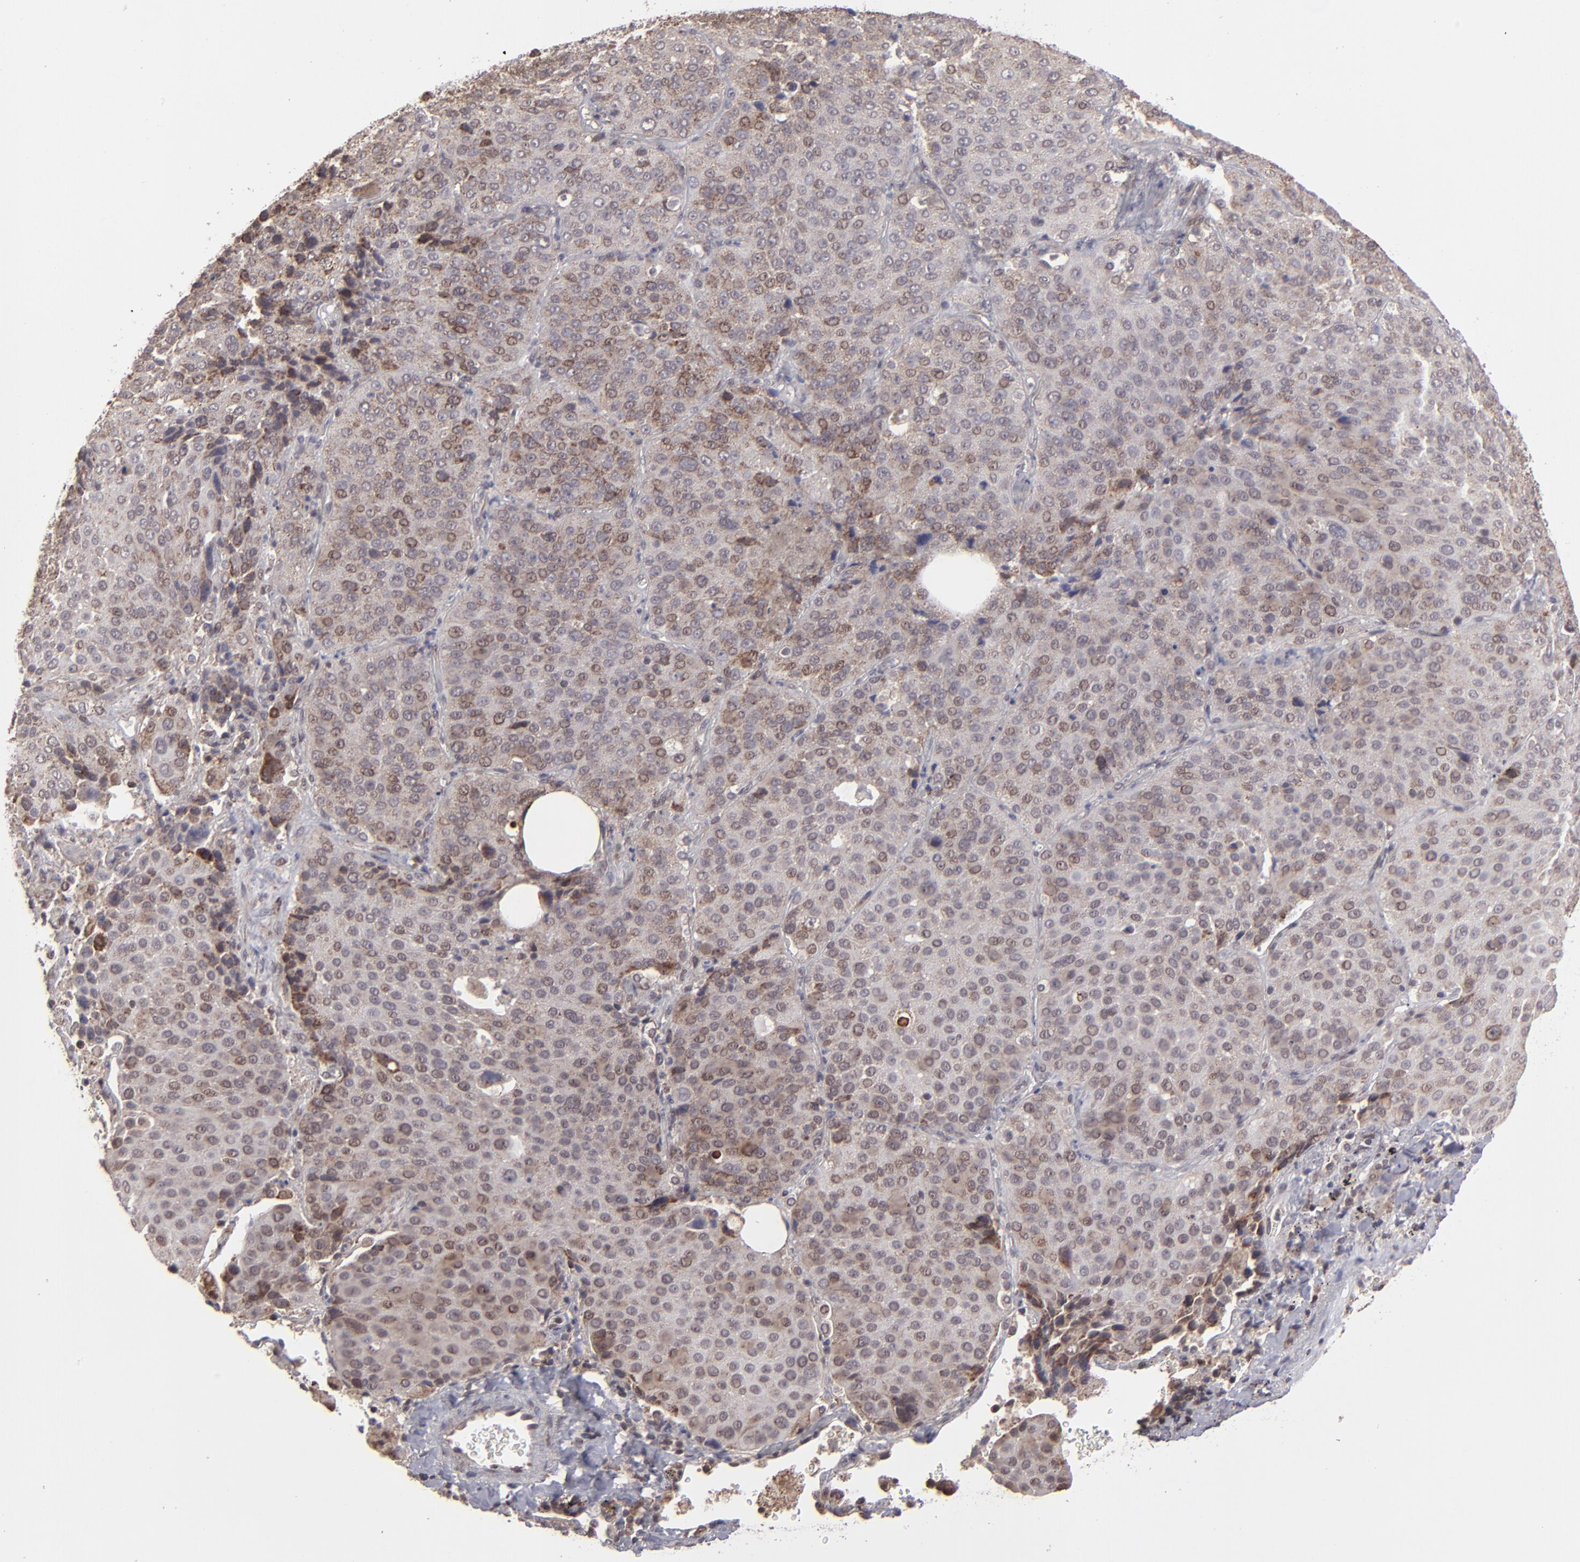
{"staining": {"intensity": "weak", "quantity": "25%-75%", "location": "cytoplasmic/membranous,nuclear"}, "tissue": "lung cancer", "cell_type": "Tumor cells", "image_type": "cancer", "snomed": [{"axis": "morphology", "description": "Squamous cell carcinoma, NOS"}, {"axis": "topography", "description": "Lung"}], "caption": "A brown stain labels weak cytoplasmic/membranous and nuclear positivity of a protein in lung cancer tumor cells.", "gene": "SLC15A1", "patient": {"sex": "male", "age": 54}}